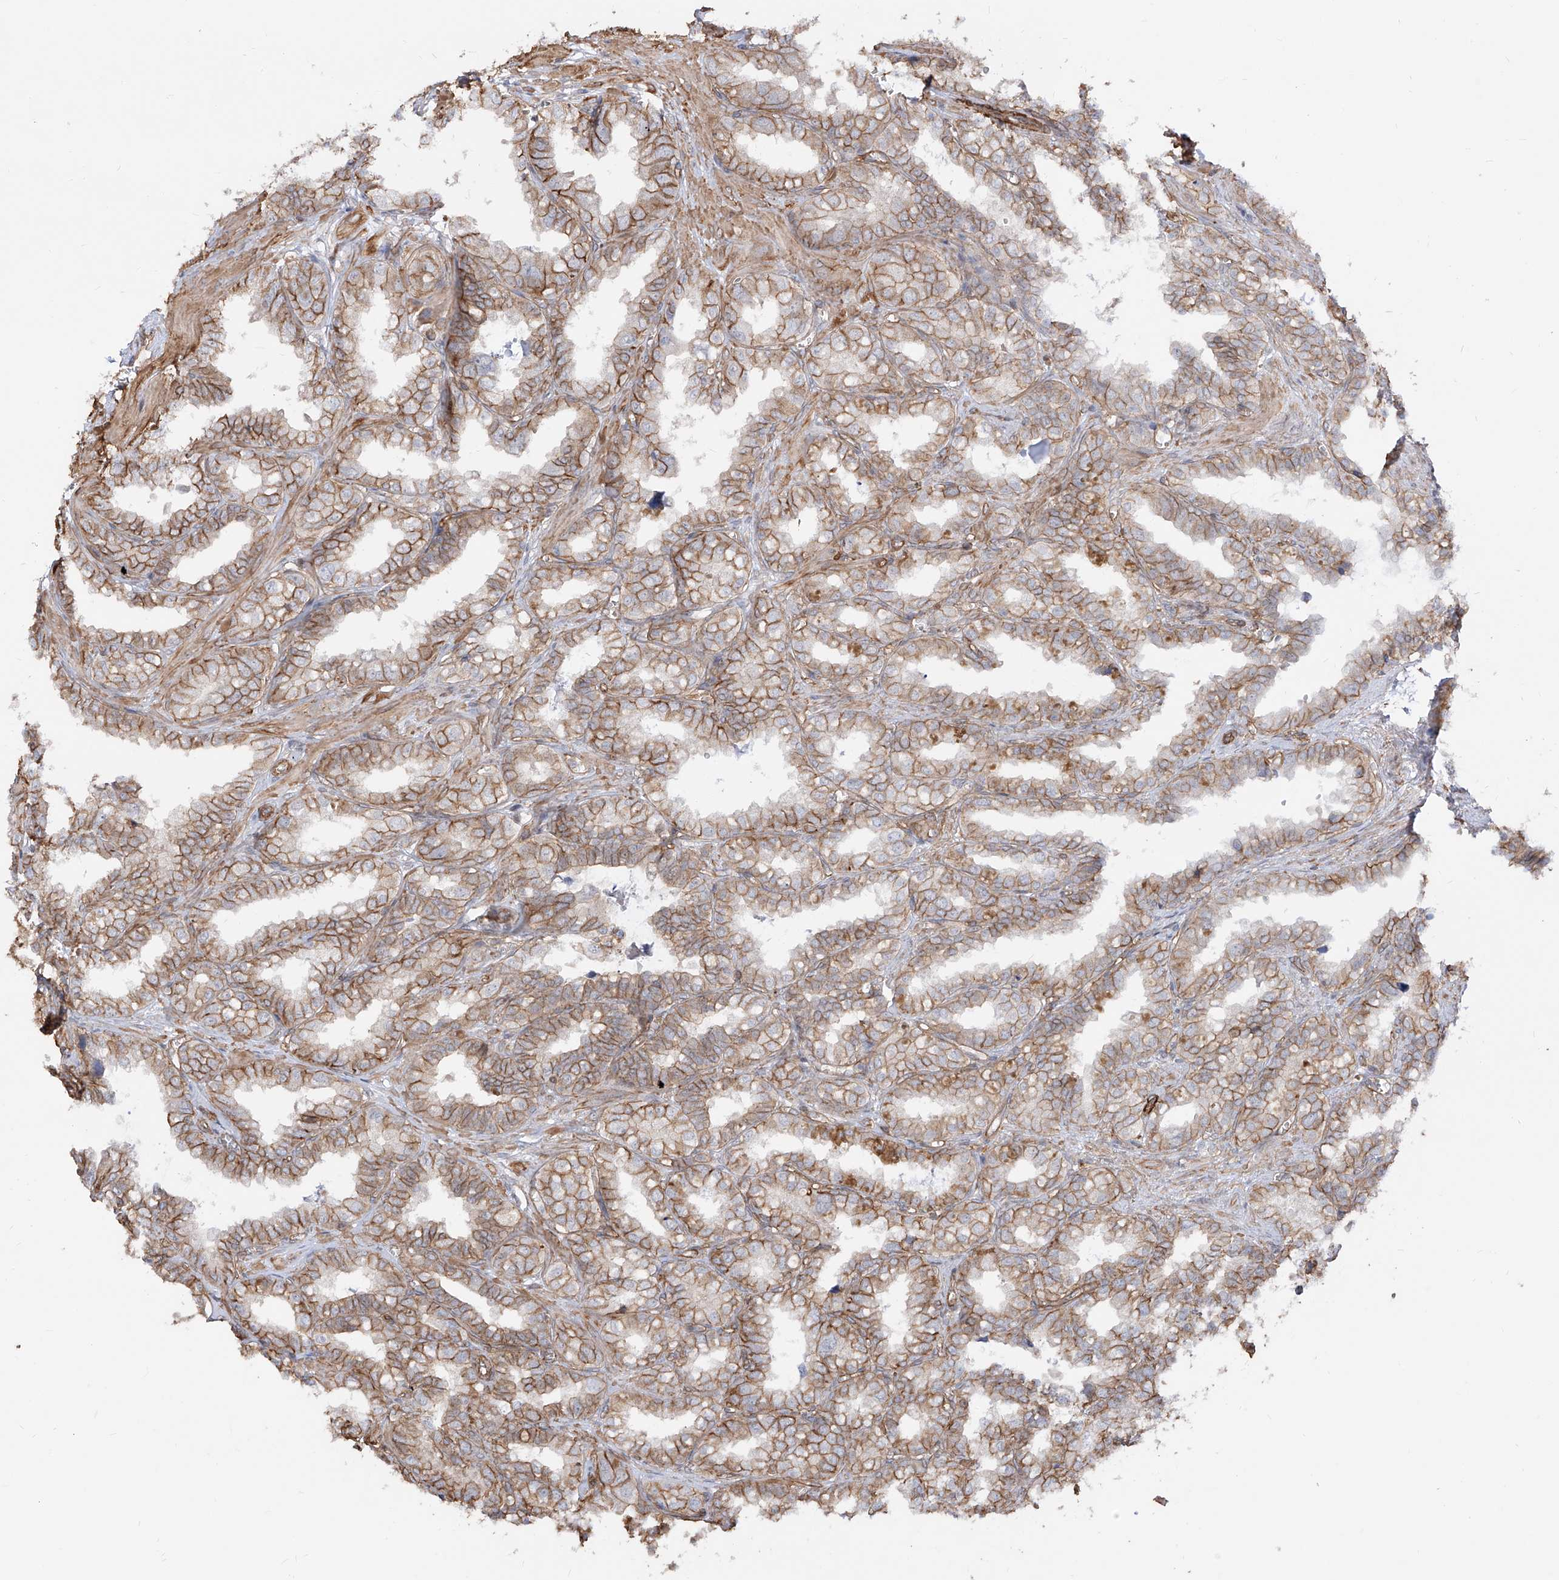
{"staining": {"intensity": "moderate", "quantity": ">75%", "location": "cytoplasmic/membranous"}, "tissue": "seminal vesicle", "cell_type": "Glandular cells", "image_type": "normal", "snomed": [{"axis": "morphology", "description": "Normal tissue, NOS"}, {"axis": "topography", "description": "Prostate"}, {"axis": "topography", "description": "Seminal veicle"}], "caption": "Protein staining demonstrates moderate cytoplasmic/membranous staining in about >75% of glandular cells in unremarkable seminal vesicle.", "gene": "ZNF180", "patient": {"sex": "male", "age": 51}}